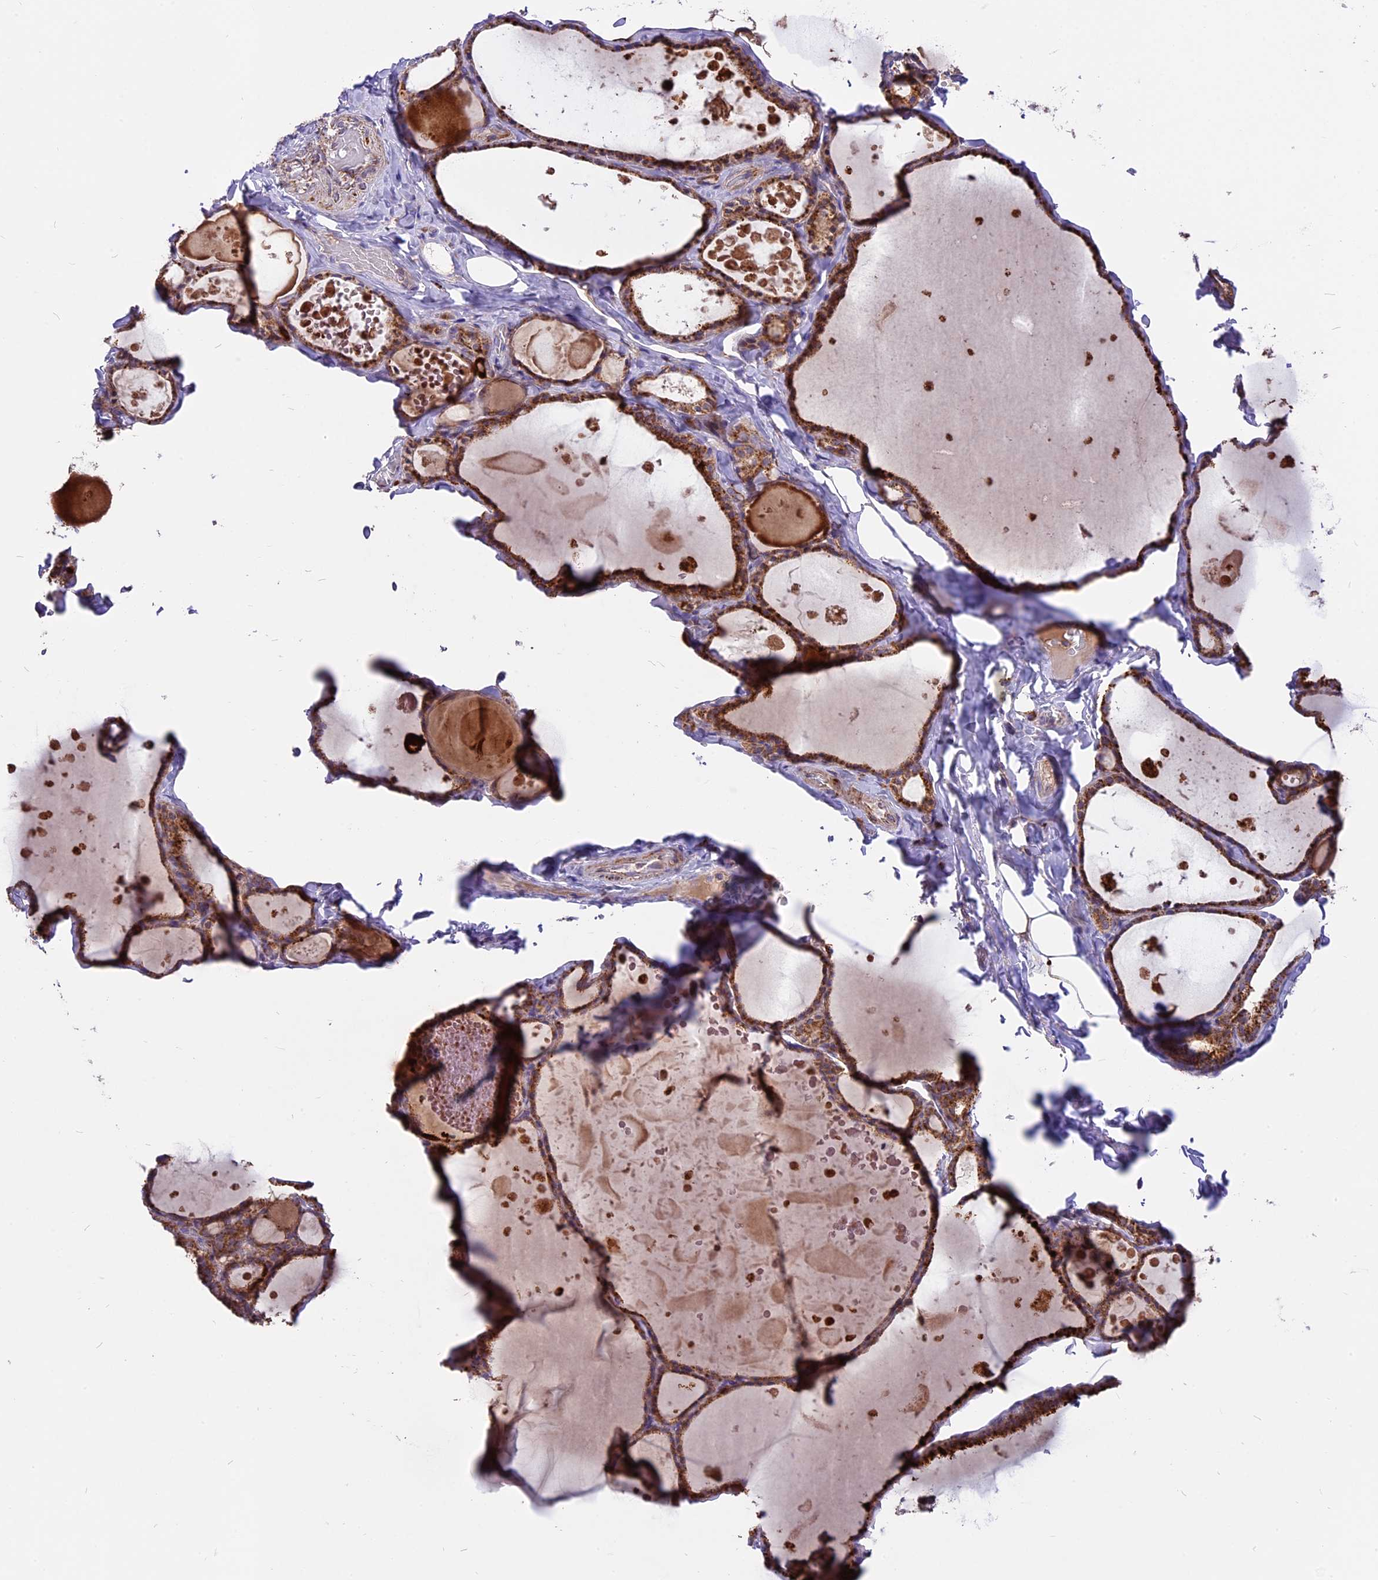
{"staining": {"intensity": "strong", "quantity": ">75%", "location": "cytoplasmic/membranous"}, "tissue": "thyroid gland", "cell_type": "Glandular cells", "image_type": "normal", "snomed": [{"axis": "morphology", "description": "Normal tissue, NOS"}, {"axis": "topography", "description": "Thyroid gland"}], "caption": "The photomicrograph shows a brown stain indicating the presence of a protein in the cytoplasmic/membranous of glandular cells in thyroid gland.", "gene": "COX17", "patient": {"sex": "male", "age": 56}}